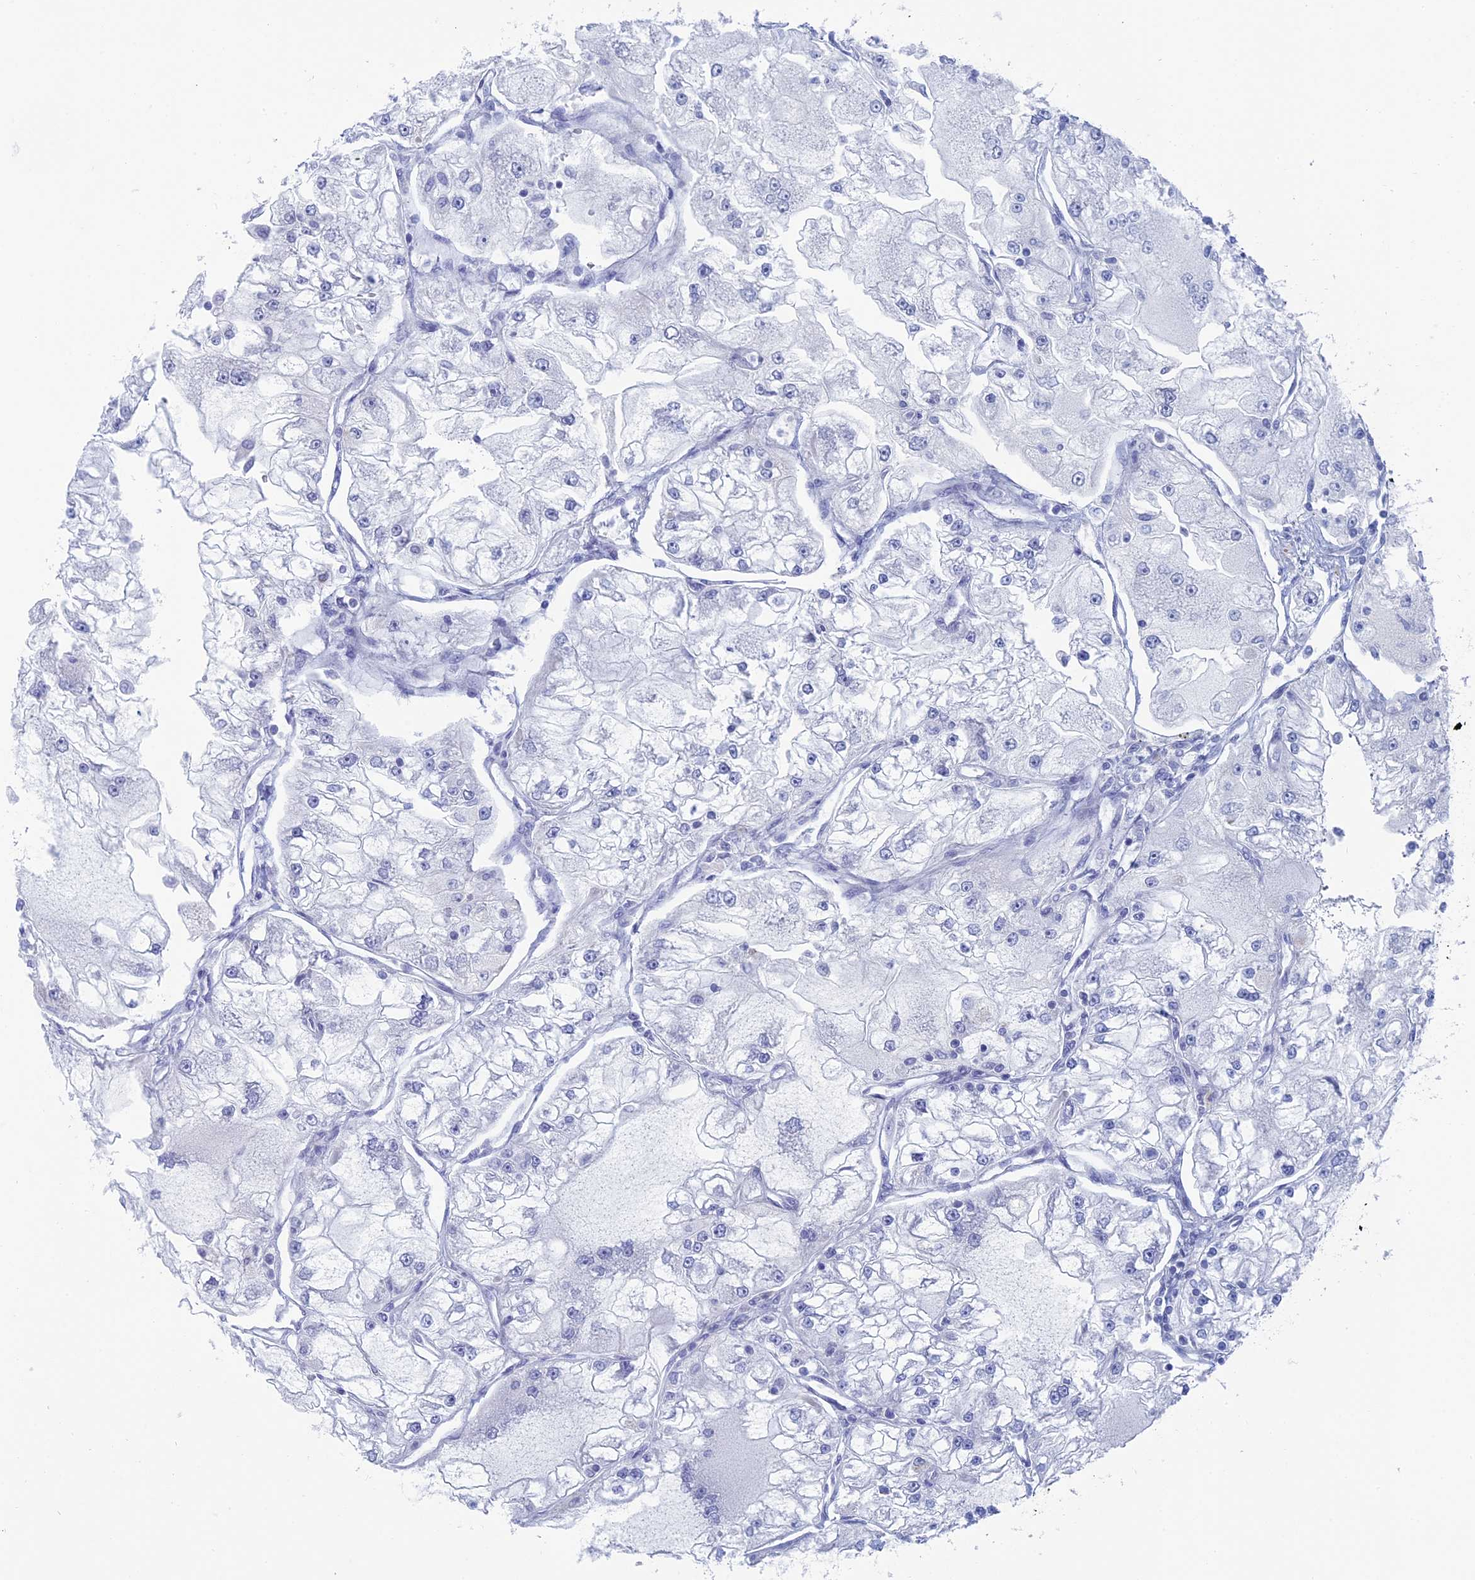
{"staining": {"intensity": "negative", "quantity": "none", "location": "none"}, "tissue": "renal cancer", "cell_type": "Tumor cells", "image_type": "cancer", "snomed": [{"axis": "morphology", "description": "Adenocarcinoma, NOS"}, {"axis": "topography", "description": "Kidney"}], "caption": "A high-resolution image shows immunohistochemistry staining of renal adenocarcinoma, which demonstrates no significant expression in tumor cells.", "gene": "ALMS1", "patient": {"sex": "female", "age": 72}}